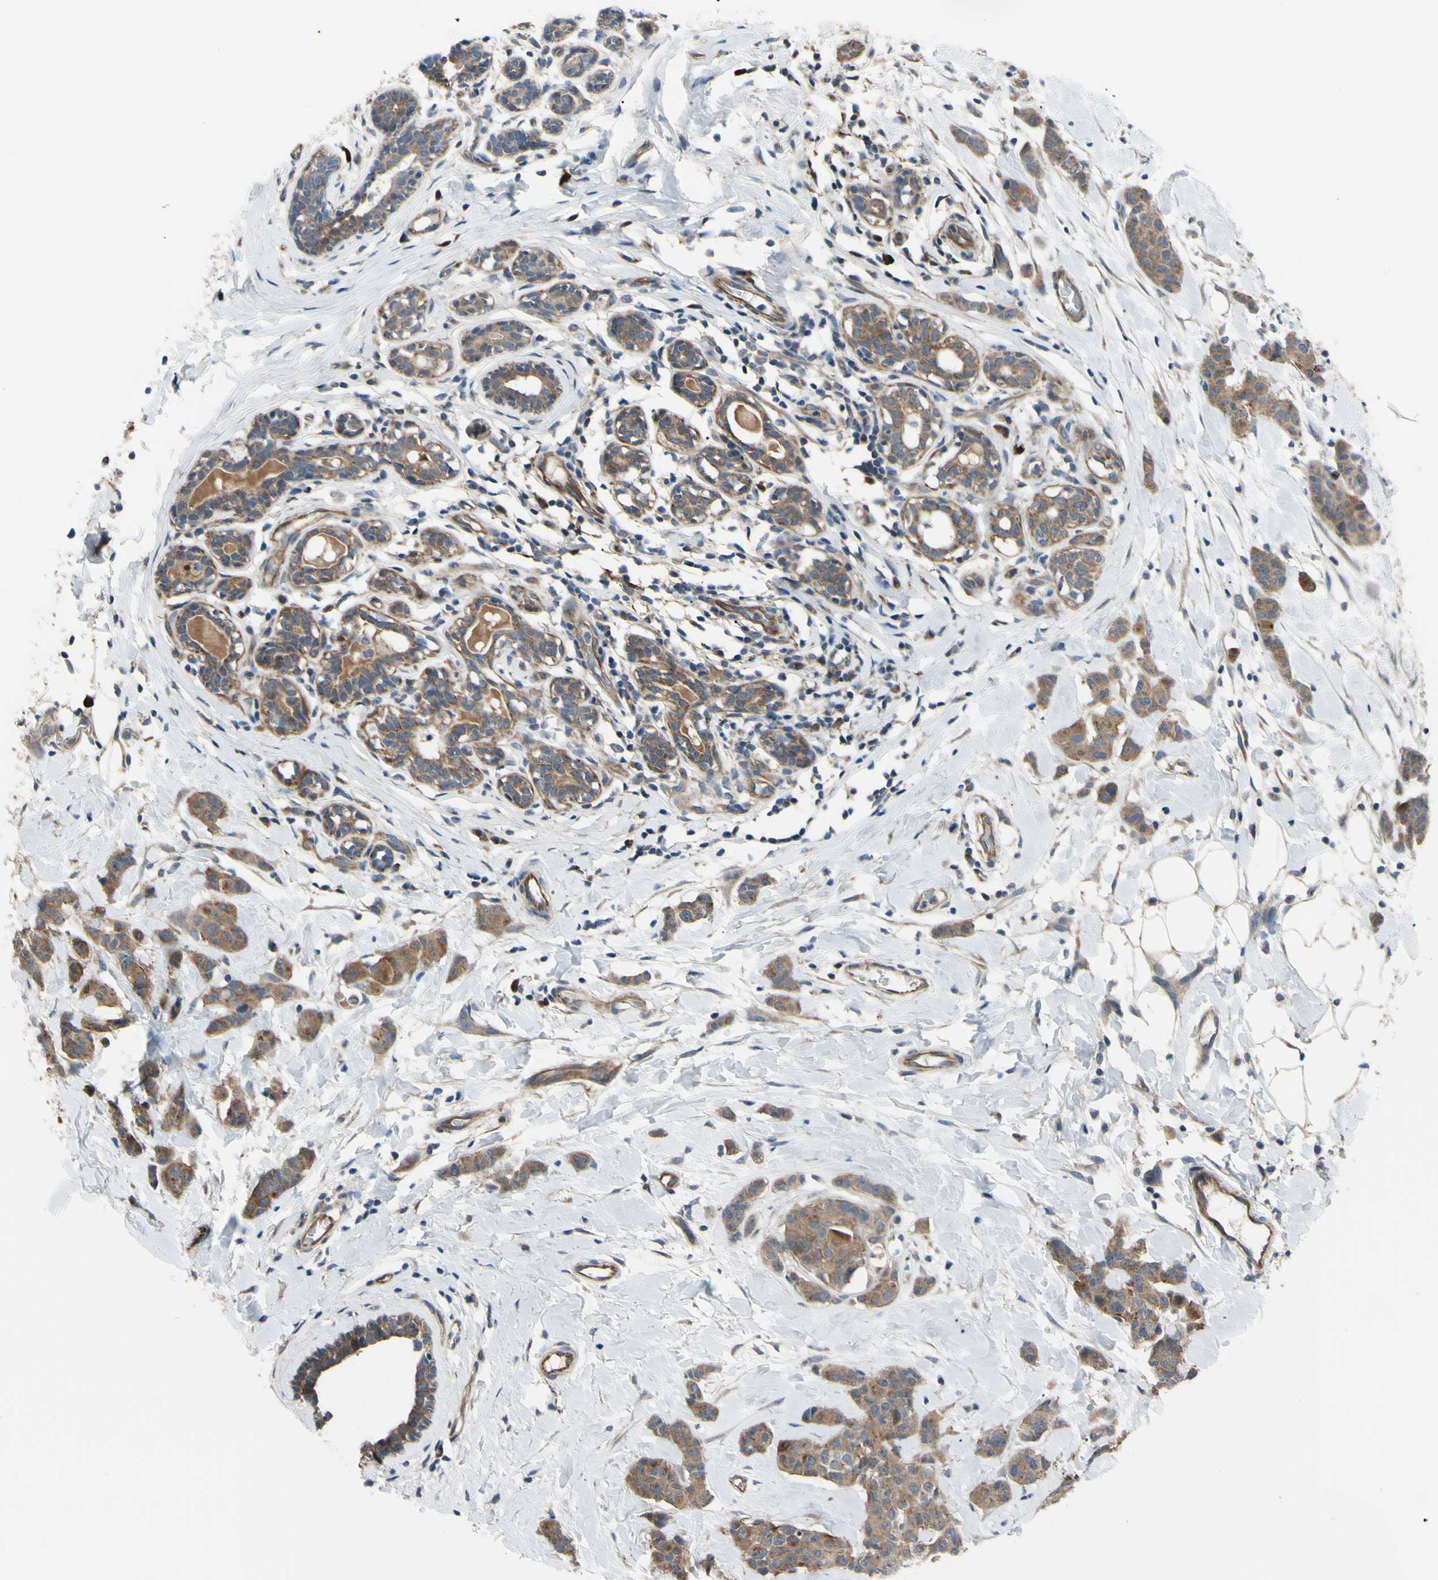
{"staining": {"intensity": "moderate", "quantity": ">75%", "location": "cytoplasmic/membranous"}, "tissue": "breast cancer", "cell_type": "Tumor cells", "image_type": "cancer", "snomed": [{"axis": "morphology", "description": "Normal tissue, NOS"}, {"axis": "morphology", "description": "Duct carcinoma"}, {"axis": "topography", "description": "Breast"}], "caption": "There is medium levels of moderate cytoplasmic/membranous positivity in tumor cells of breast invasive ductal carcinoma, as demonstrated by immunohistochemical staining (brown color).", "gene": "SVIL", "patient": {"sex": "female", "age": 40}}